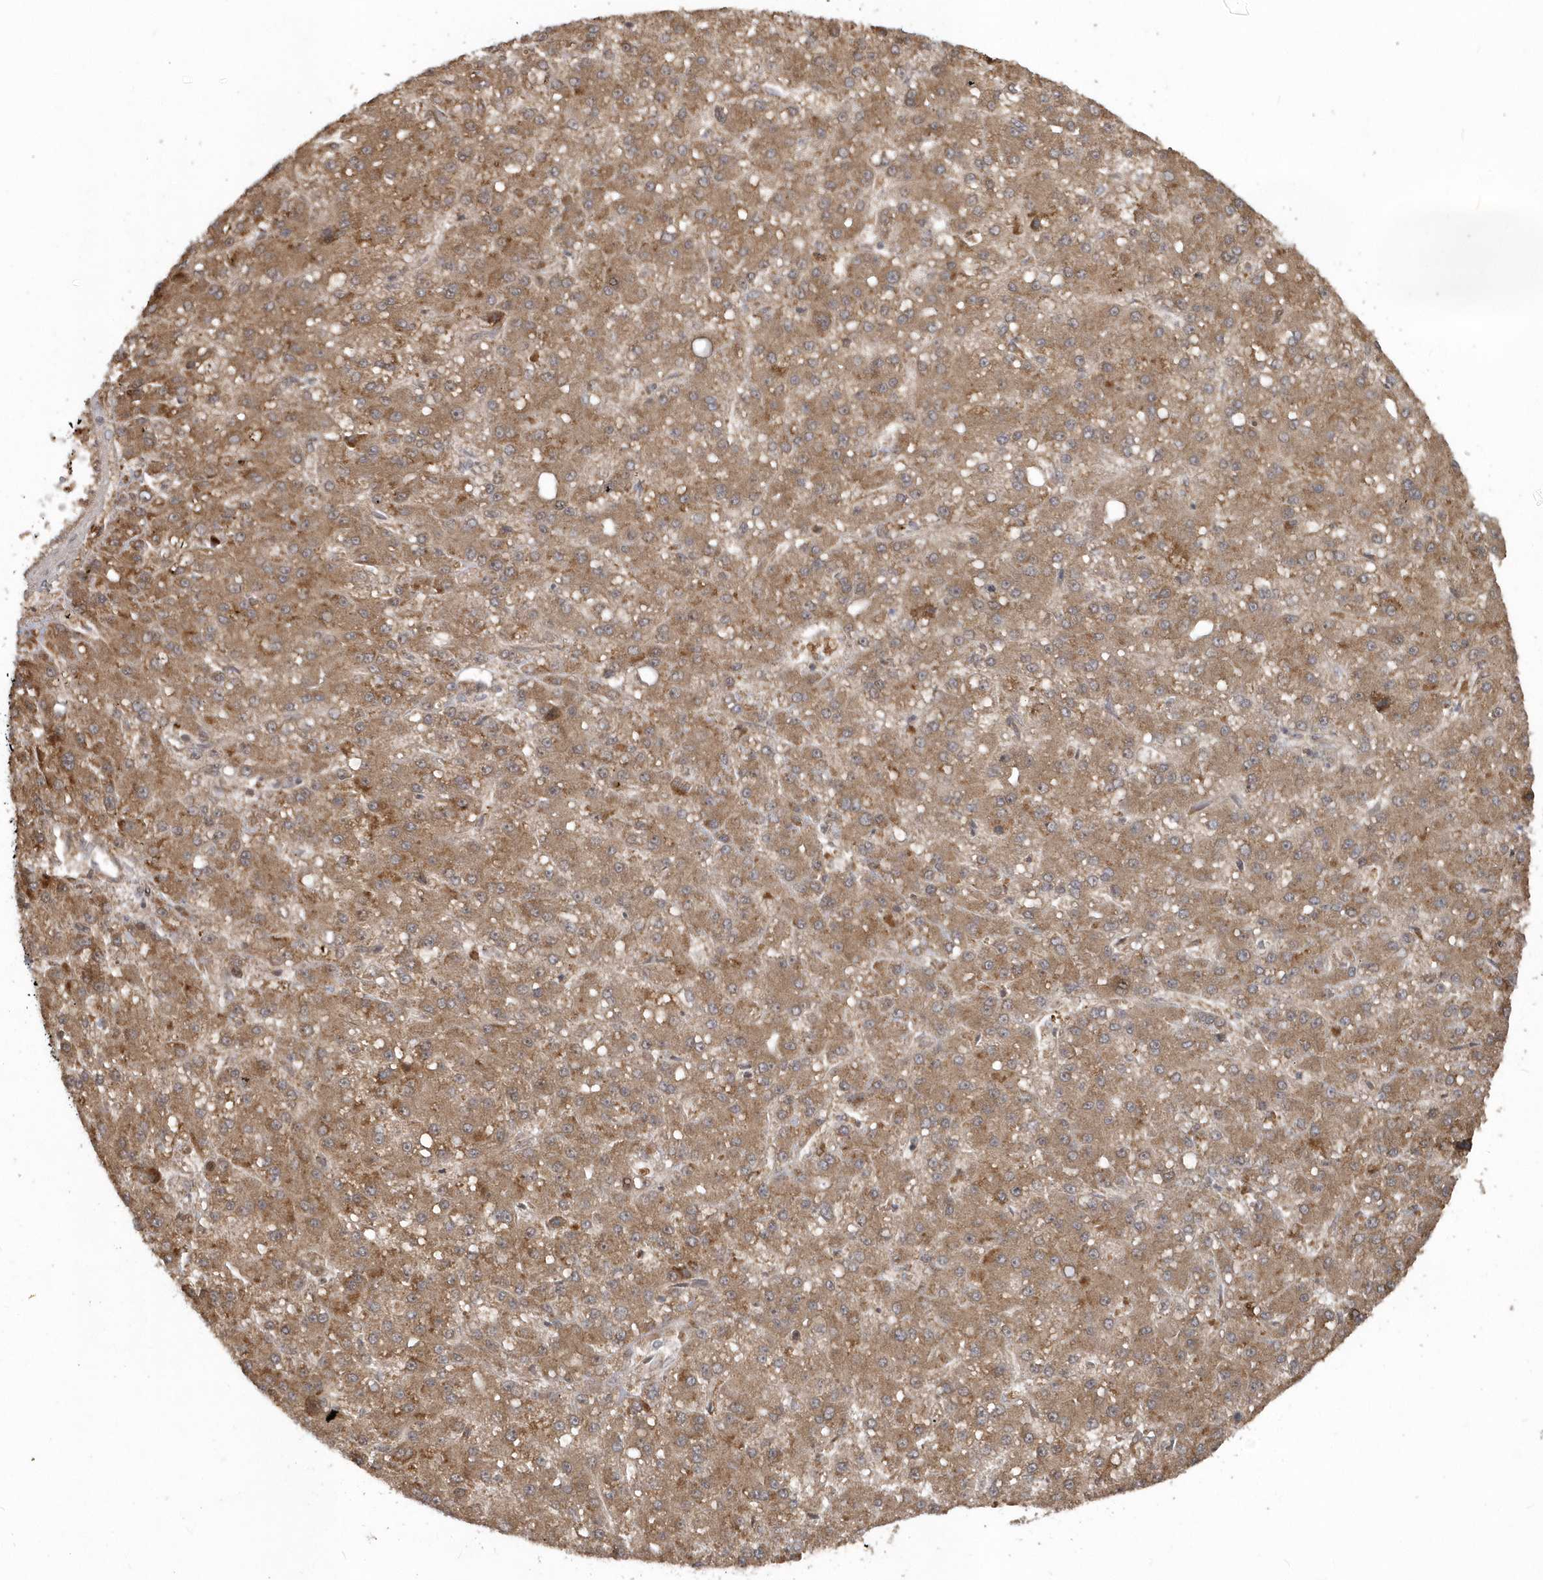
{"staining": {"intensity": "moderate", "quantity": ">75%", "location": "cytoplasmic/membranous"}, "tissue": "liver cancer", "cell_type": "Tumor cells", "image_type": "cancer", "snomed": [{"axis": "morphology", "description": "Carcinoma, Hepatocellular, NOS"}, {"axis": "topography", "description": "Liver"}], "caption": "Approximately >75% of tumor cells in human liver cancer (hepatocellular carcinoma) display moderate cytoplasmic/membranous protein expression as visualized by brown immunohistochemical staining.", "gene": "HERPUD1", "patient": {"sex": "male", "age": 67}}